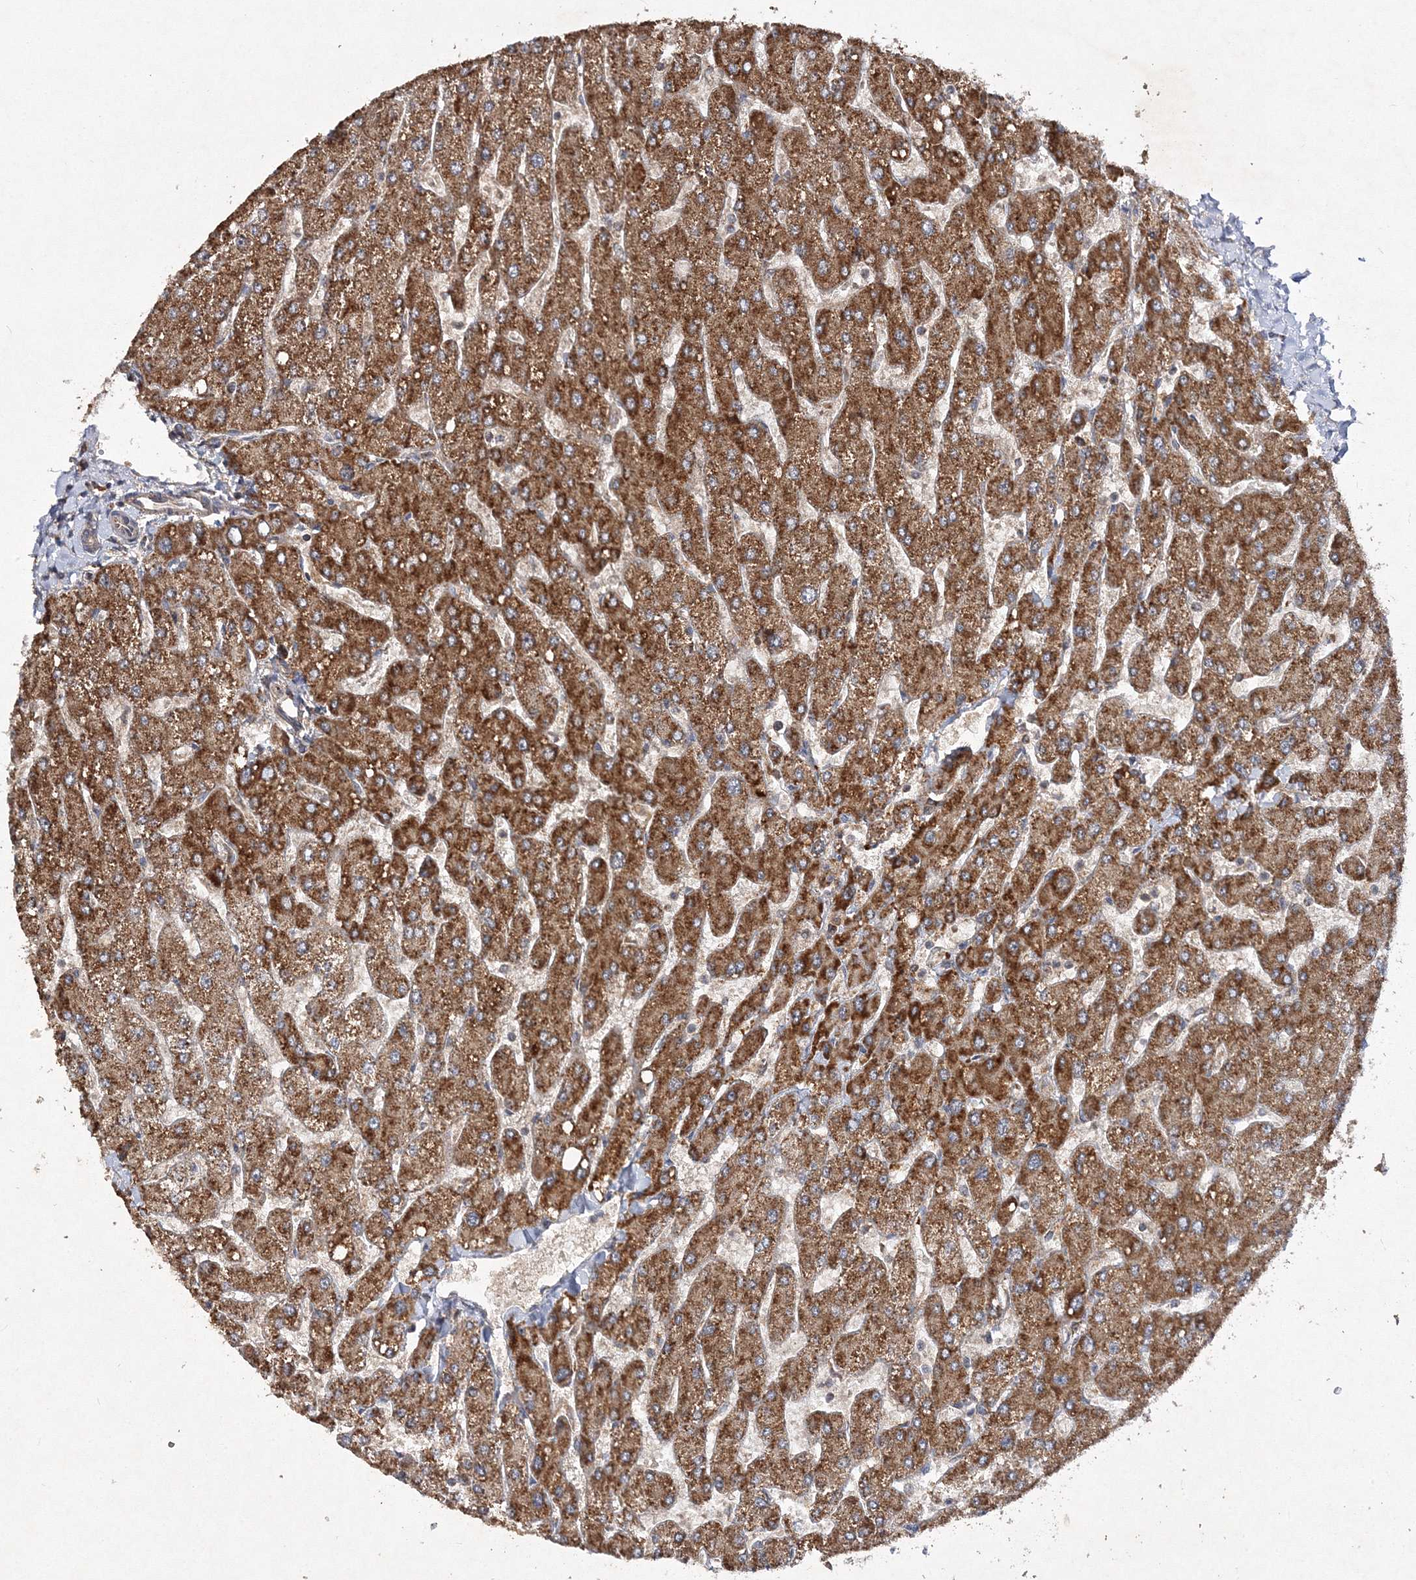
{"staining": {"intensity": "weak", "quantity": "25%-75%", "location": "cytoplasmic/membranous"}, "tissue": "liver", "cell_type": "Cholangiocytes", "image_type": "normal", "snomed": [{"axis": "morphology", "description": "Normal tissue, NOS"}, {"axis": "topography", "description": "Liver"}], "caption": "About 25%-75% of cholangiocytes in benign human liver reveal weak cytoplasmic/membranous protein positivity as visualized by brown immunohistochemical staining.", "gene": "DNAJC13", "patient": {"sex": "male", "age": 55}}